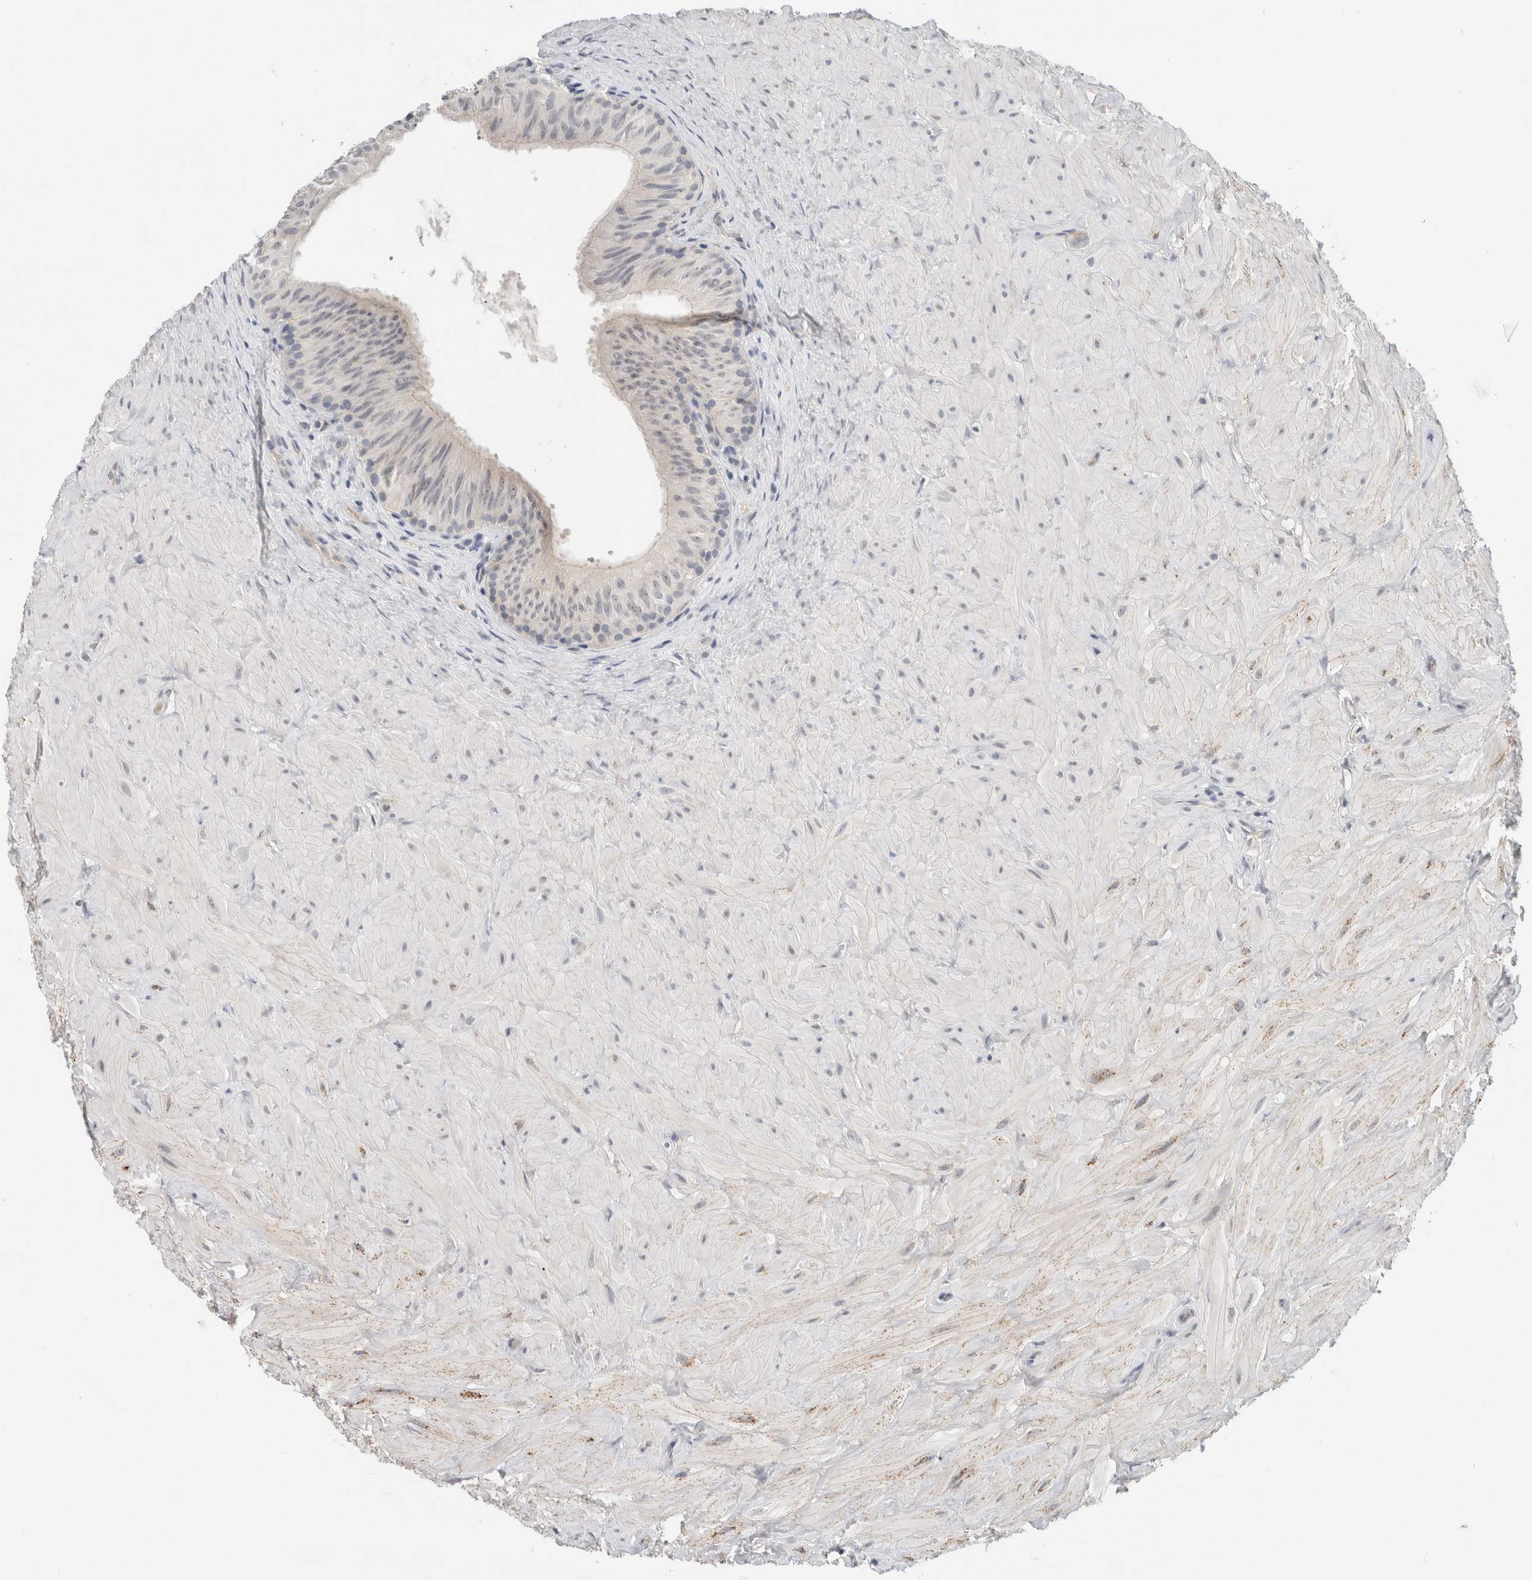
{"staining": {"intensity": "negative", "quantity": "none", "location": "none"}, "tissue": "epididymis", "cell_type": "Glandular cells", "image_type": "normal", "snomed": [{"axis": "morphology", "description": "Normal tissue, NOS"}, {"axis": "topography", "description": "Soft tissue"}, {"axis": "topography", "description": "Epididymis"}], "caption": "Normal epididymis was stained to show a protein in brown. There is no significant staining in glandular cells.", "gene": "HCN3", "patient": {"sex": "male", "age": 26}}